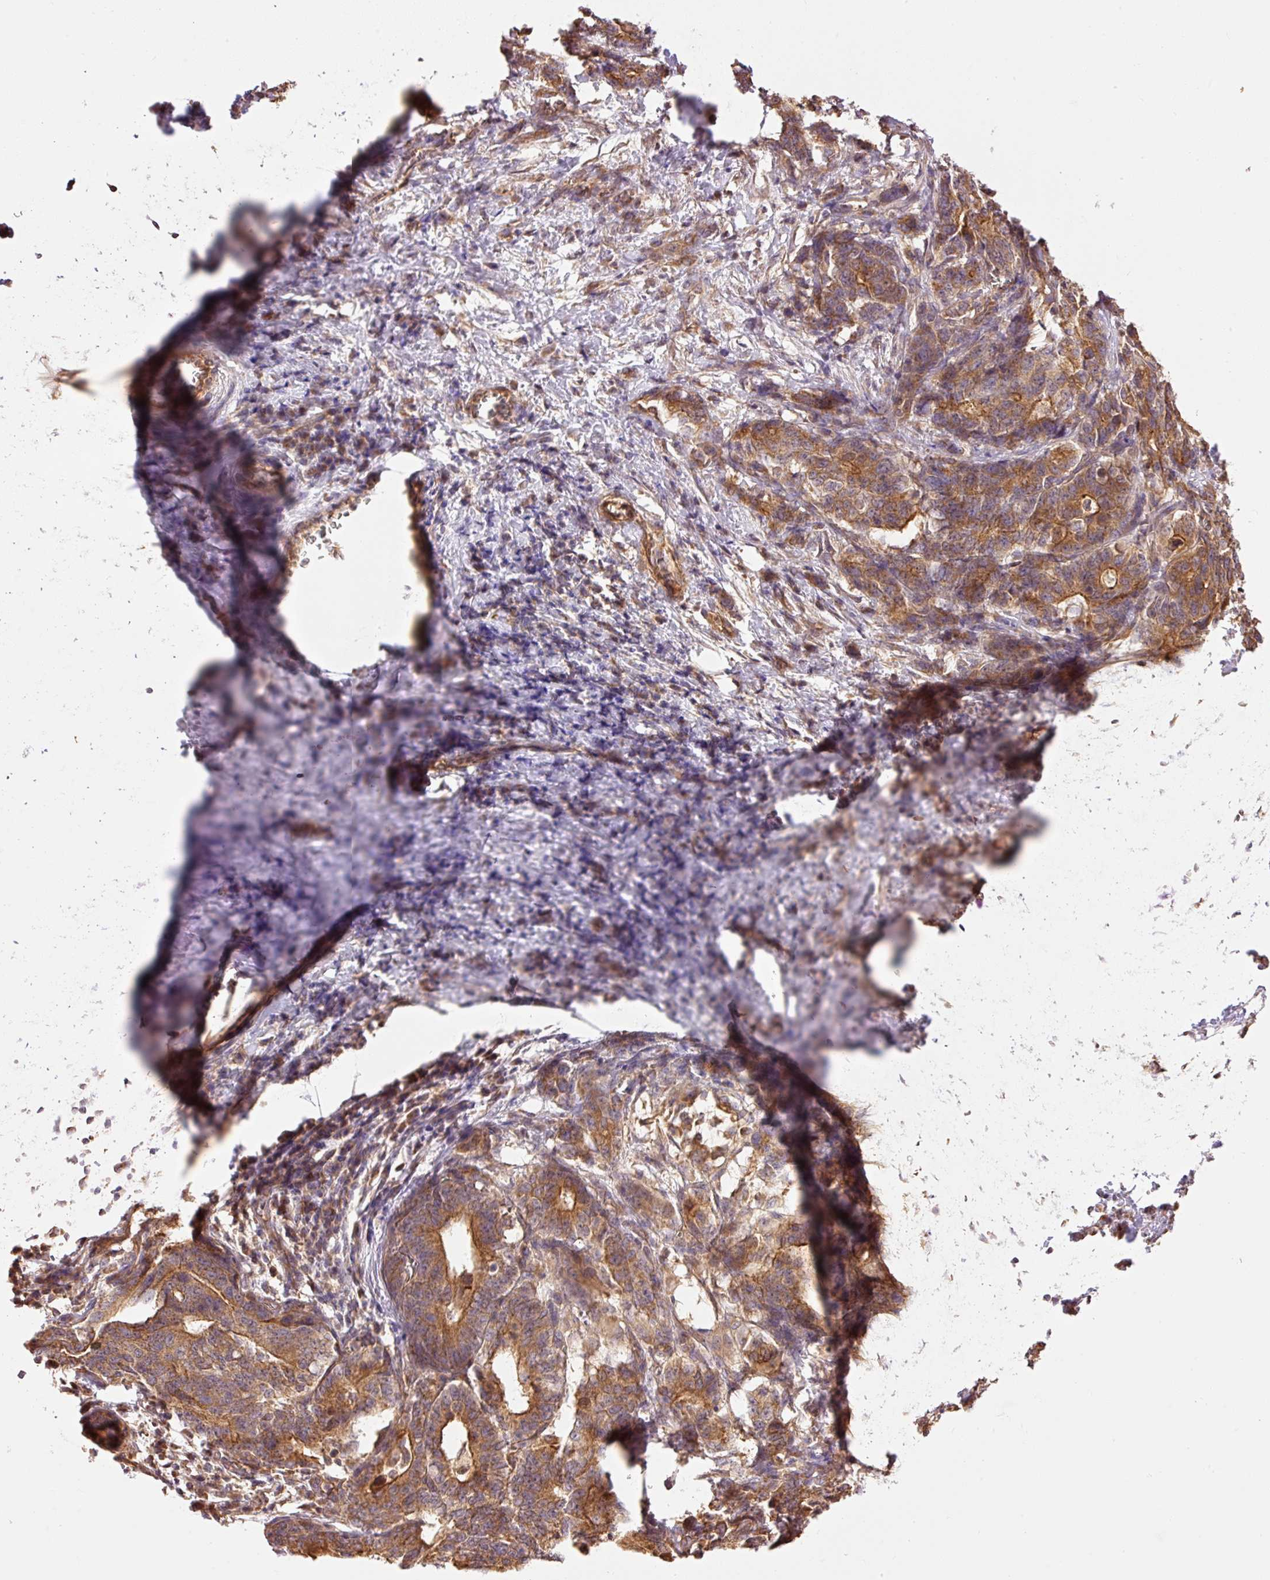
{"staining": {"intensity": "moderate", "quantity": ">75%", "location": "cytoplasmic/membranous"}, "tissue": "stomach cancer", "cell_type": "Tumor cells", "image_type": "cancer", "snomed": [{"axis": "morphology", "description": "Normal tissue, NOS"}, {"axis": "morphology", "description": "Adenocarcinoma, NOS"}, {"axis": "topography", "description": "Stomach"}], "caption": "A histopathology image of human stomach adenocarcinoma stained for a protein reveals moderate cytoplasmic/membranous brown staining in tumor cells.", "gene": "ADCY4", "patient": {"sex": "female", "age": 64}}